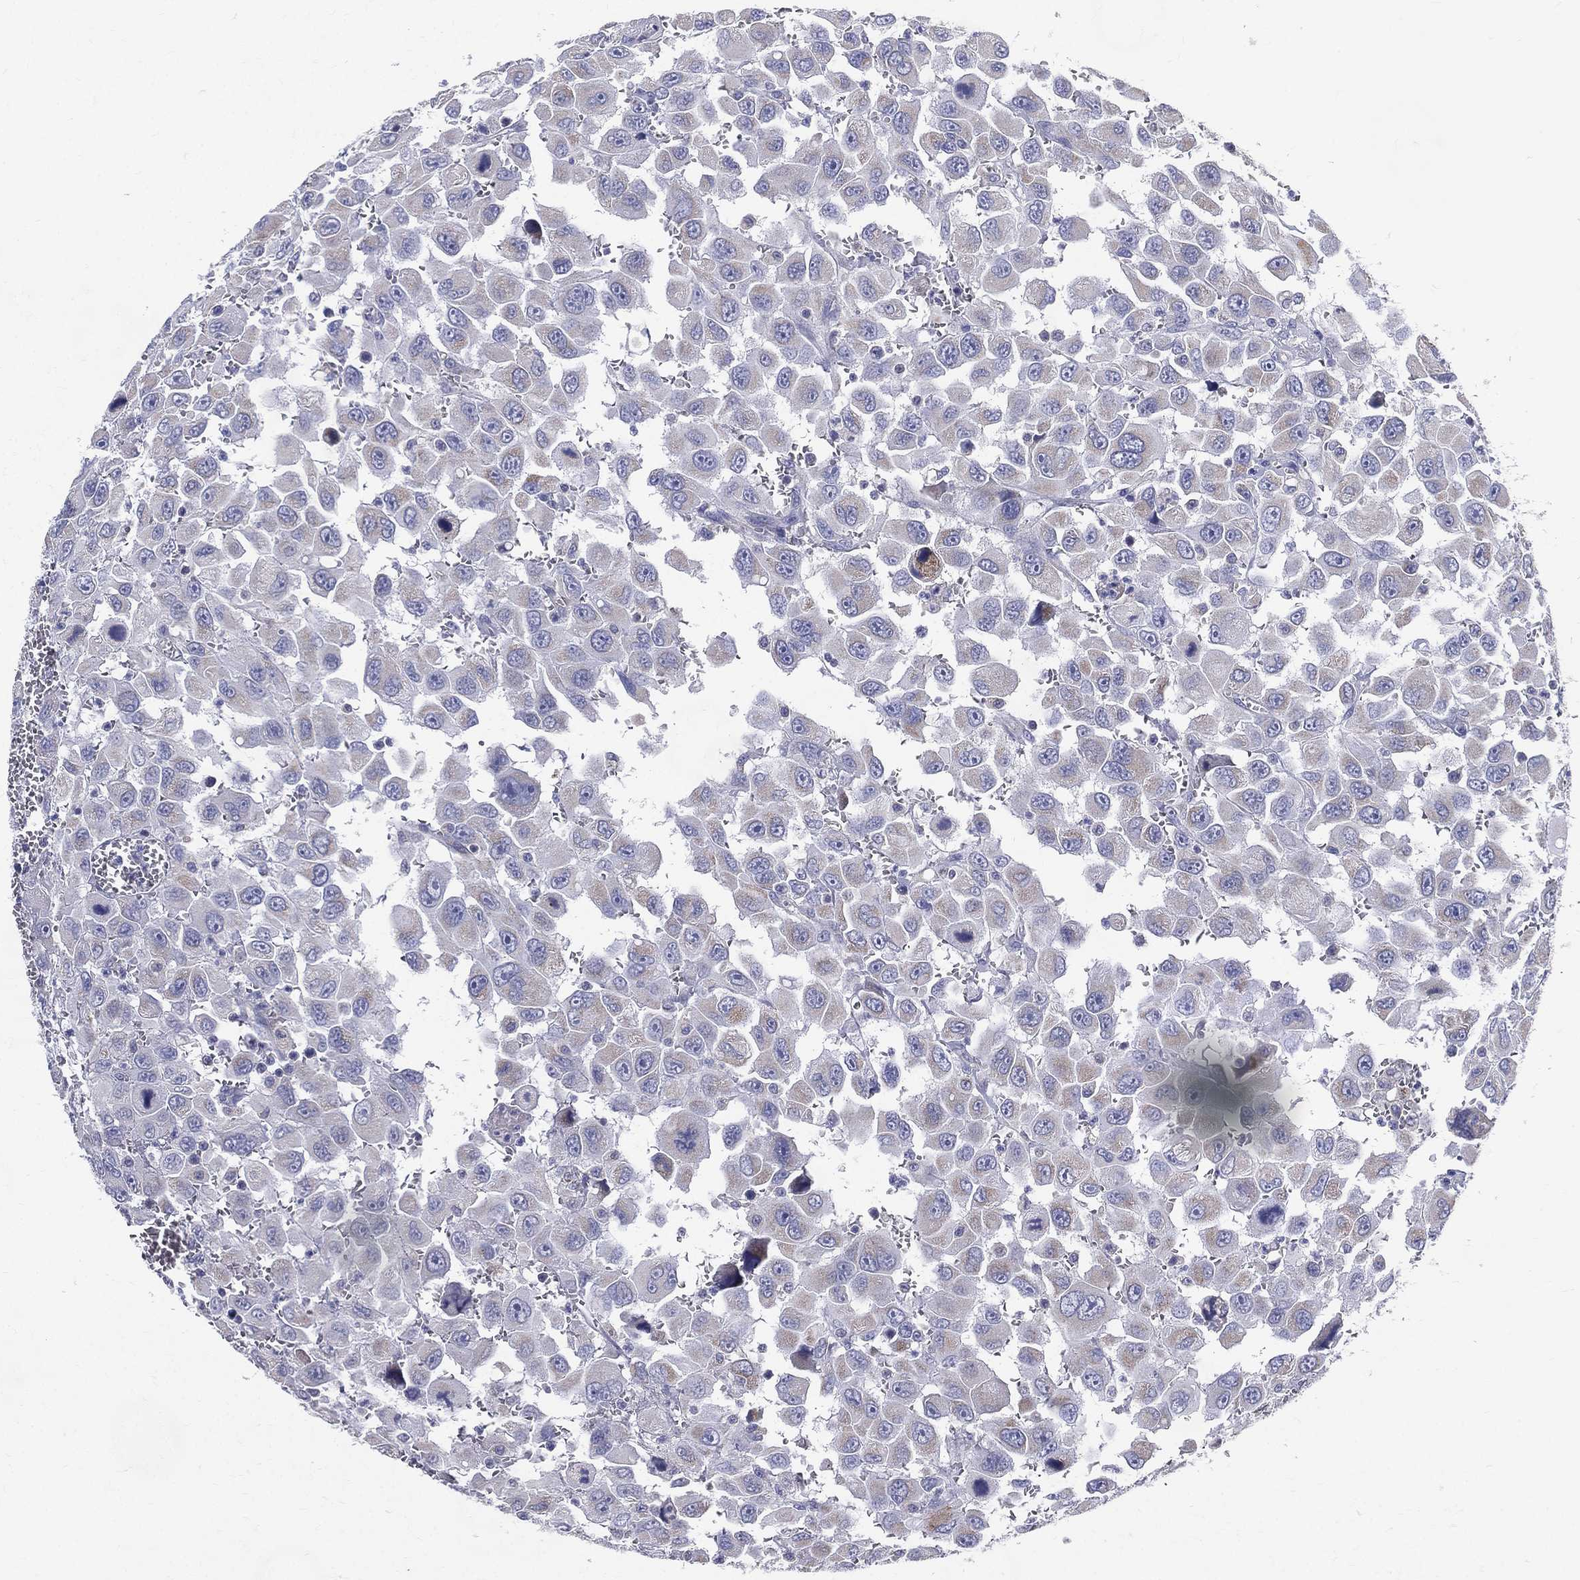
{"staining": {"intensity": "negative", "quantity": "none", "location": "none"}, "tissue": "head and neck cancer", "cell_type": "Tumor cells", "image_type": "cancer", "snomed": [{"axis": "morphology", "description": "Squamous cell carcinoma, NOS"}, {"axis": "morphology", "description": "Squamous cell carcinoma, metastatic, NOS"}, {"axis": "topography", "description": "Oral tissue"}, {"axis": "topography", "description": "Head-Neck"}], "caption": "This is an immunohistochemistry micrograph of human metastatic squamous cell carcinoma (head and neck). There is no staining in tumor cells.", "gene": "PWWP3A", "patient": {"sex": "female", "age": 85}}